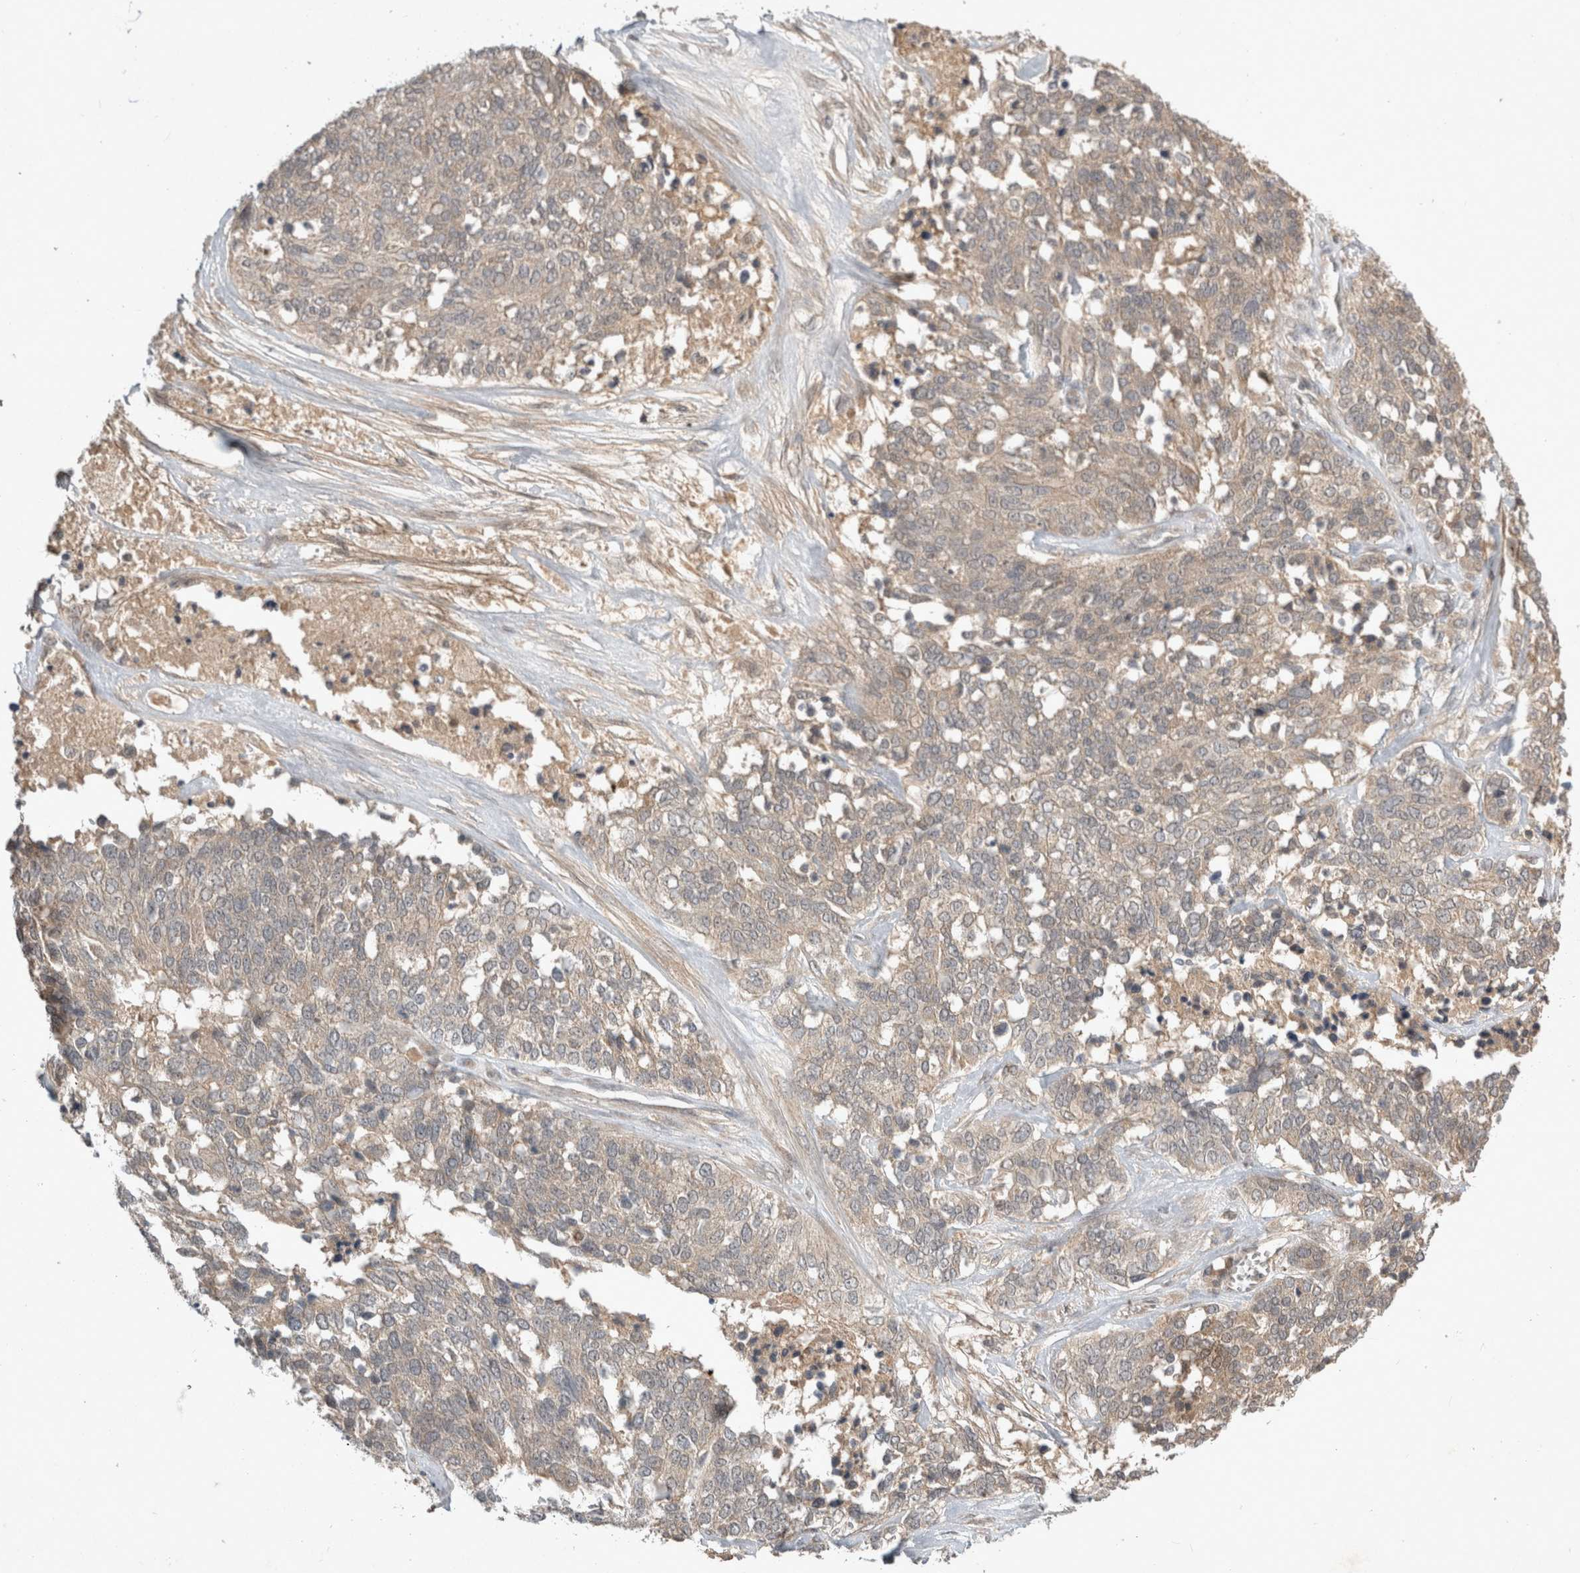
{"staining": {"intensity": "weak", "quantity": ">75%", "location": "cytoplasmic/membranous"}, "tissue": "ovarian cancer", "cell_type": "Tumor cells", "image_type": "cancer", "snomed": [{"axis": "morphology", "description": "Cystadenocarcinoma, serous, NOS"}, {"axis": "topography", "description": "Ovary"}], "caption": "The micrograph exhibits immunohistochemical staining of ovarian cancer (serous cystadenocarcinoma). There is weak cytoplasmic/membranous positivity is appreciated in about >75% of tumor cells.", "gene": "LOXL2", "patient": {"sex": "female", "age": 44}}